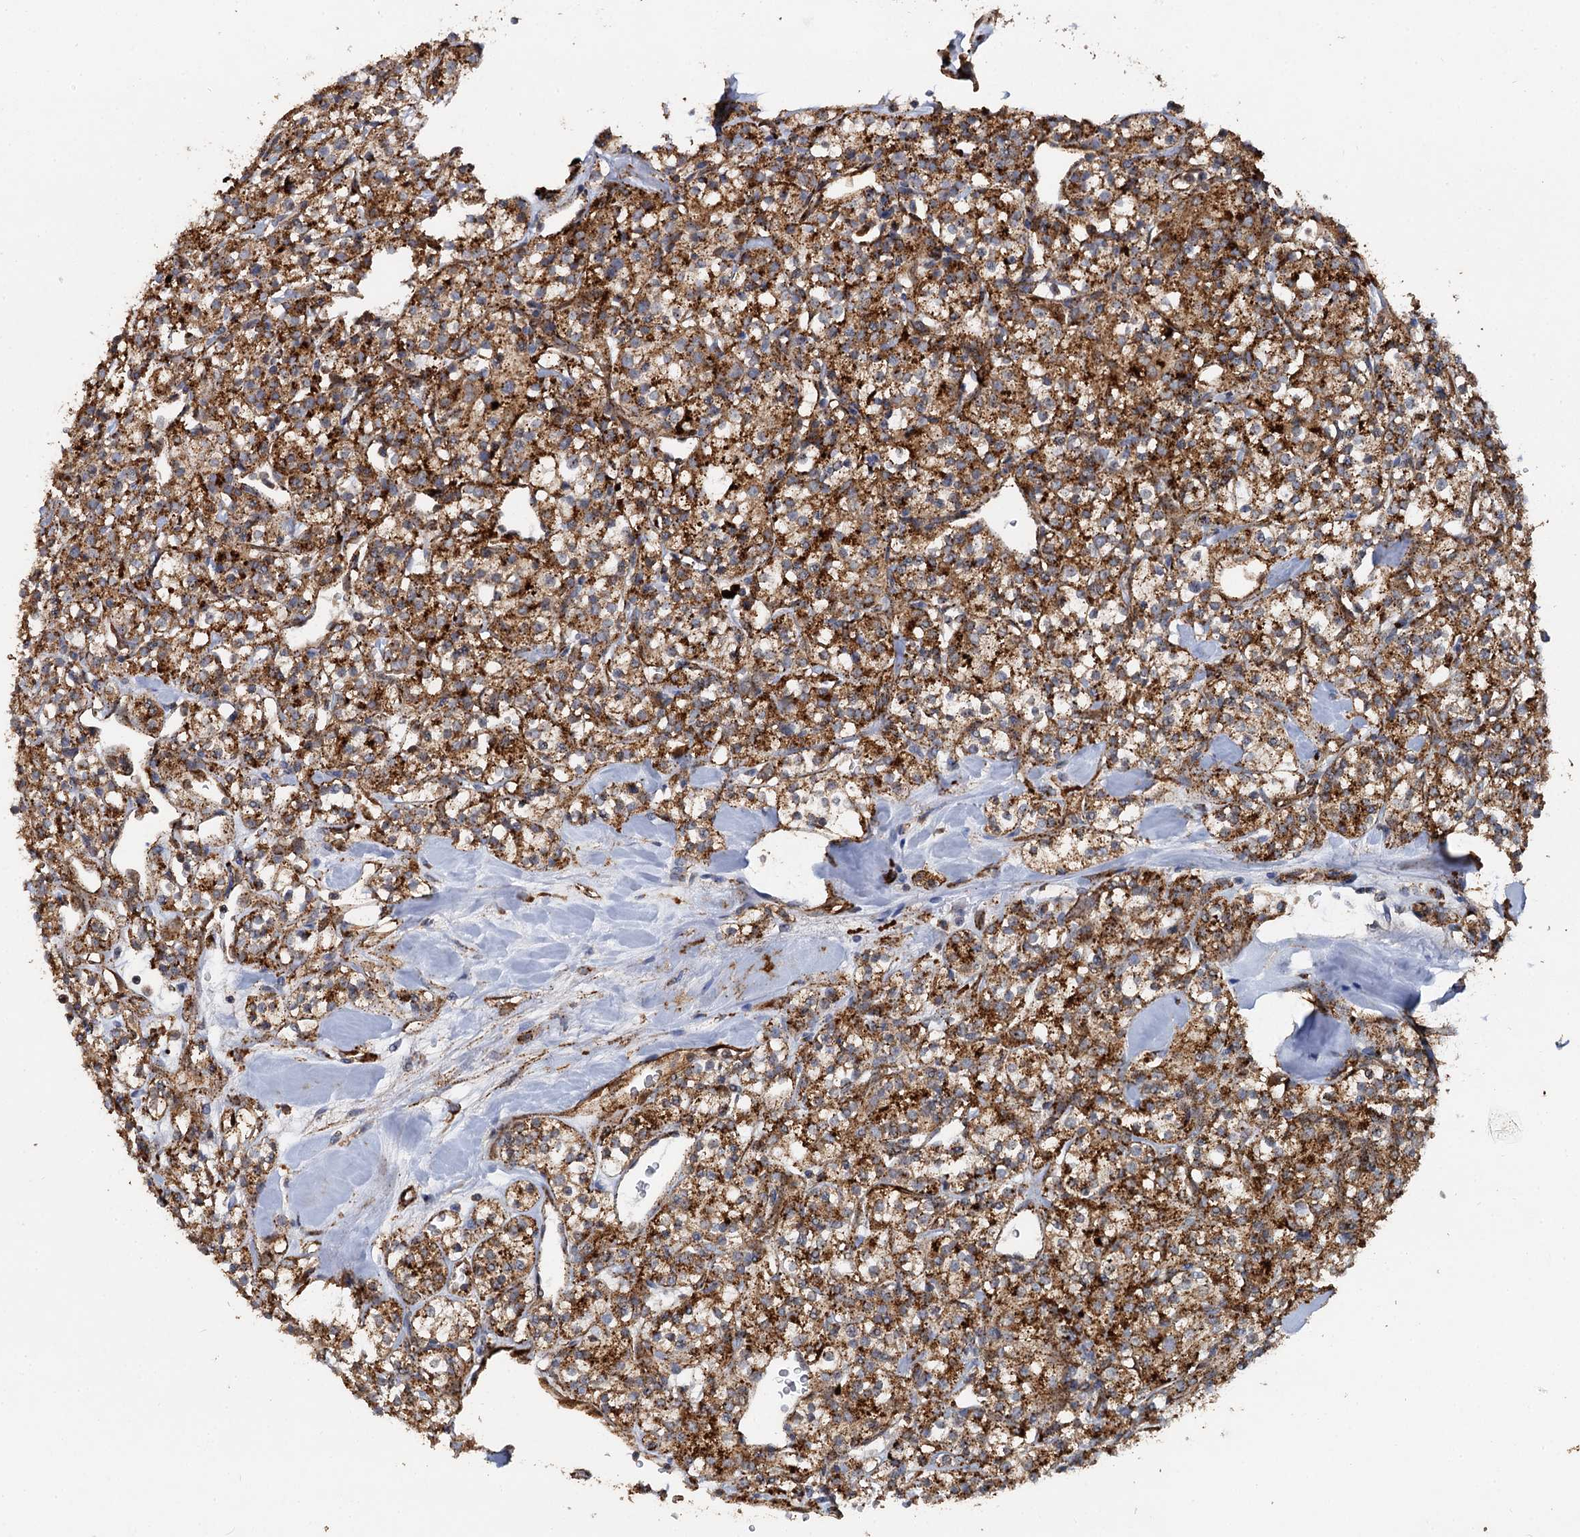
{"staining": {"intensity": "strong", "quantity": ">75%", "location": "cytoplasmic/membranous"}, "tissue": "renal cancer", "cell_type": "Tumor cells", "image_type": "cancer", "snomed": [{"axis": "morphology", "description": "Adenocarcinoma, NOS"}, {"axis": "topography", "description": "Kidney"}], "caption": "Protein analysis of renal cancer (adenocarcinoma) tissue demonstrates strong cytoplasmic/membranous staining in approximately >75% of tumor cells. (Stains: DAB in brown, nuclei in blue, Microscopy: brightfield microscopy at high magnification).", "gene": "GBA1", "patient": {"sex": "male", "age": 77}}